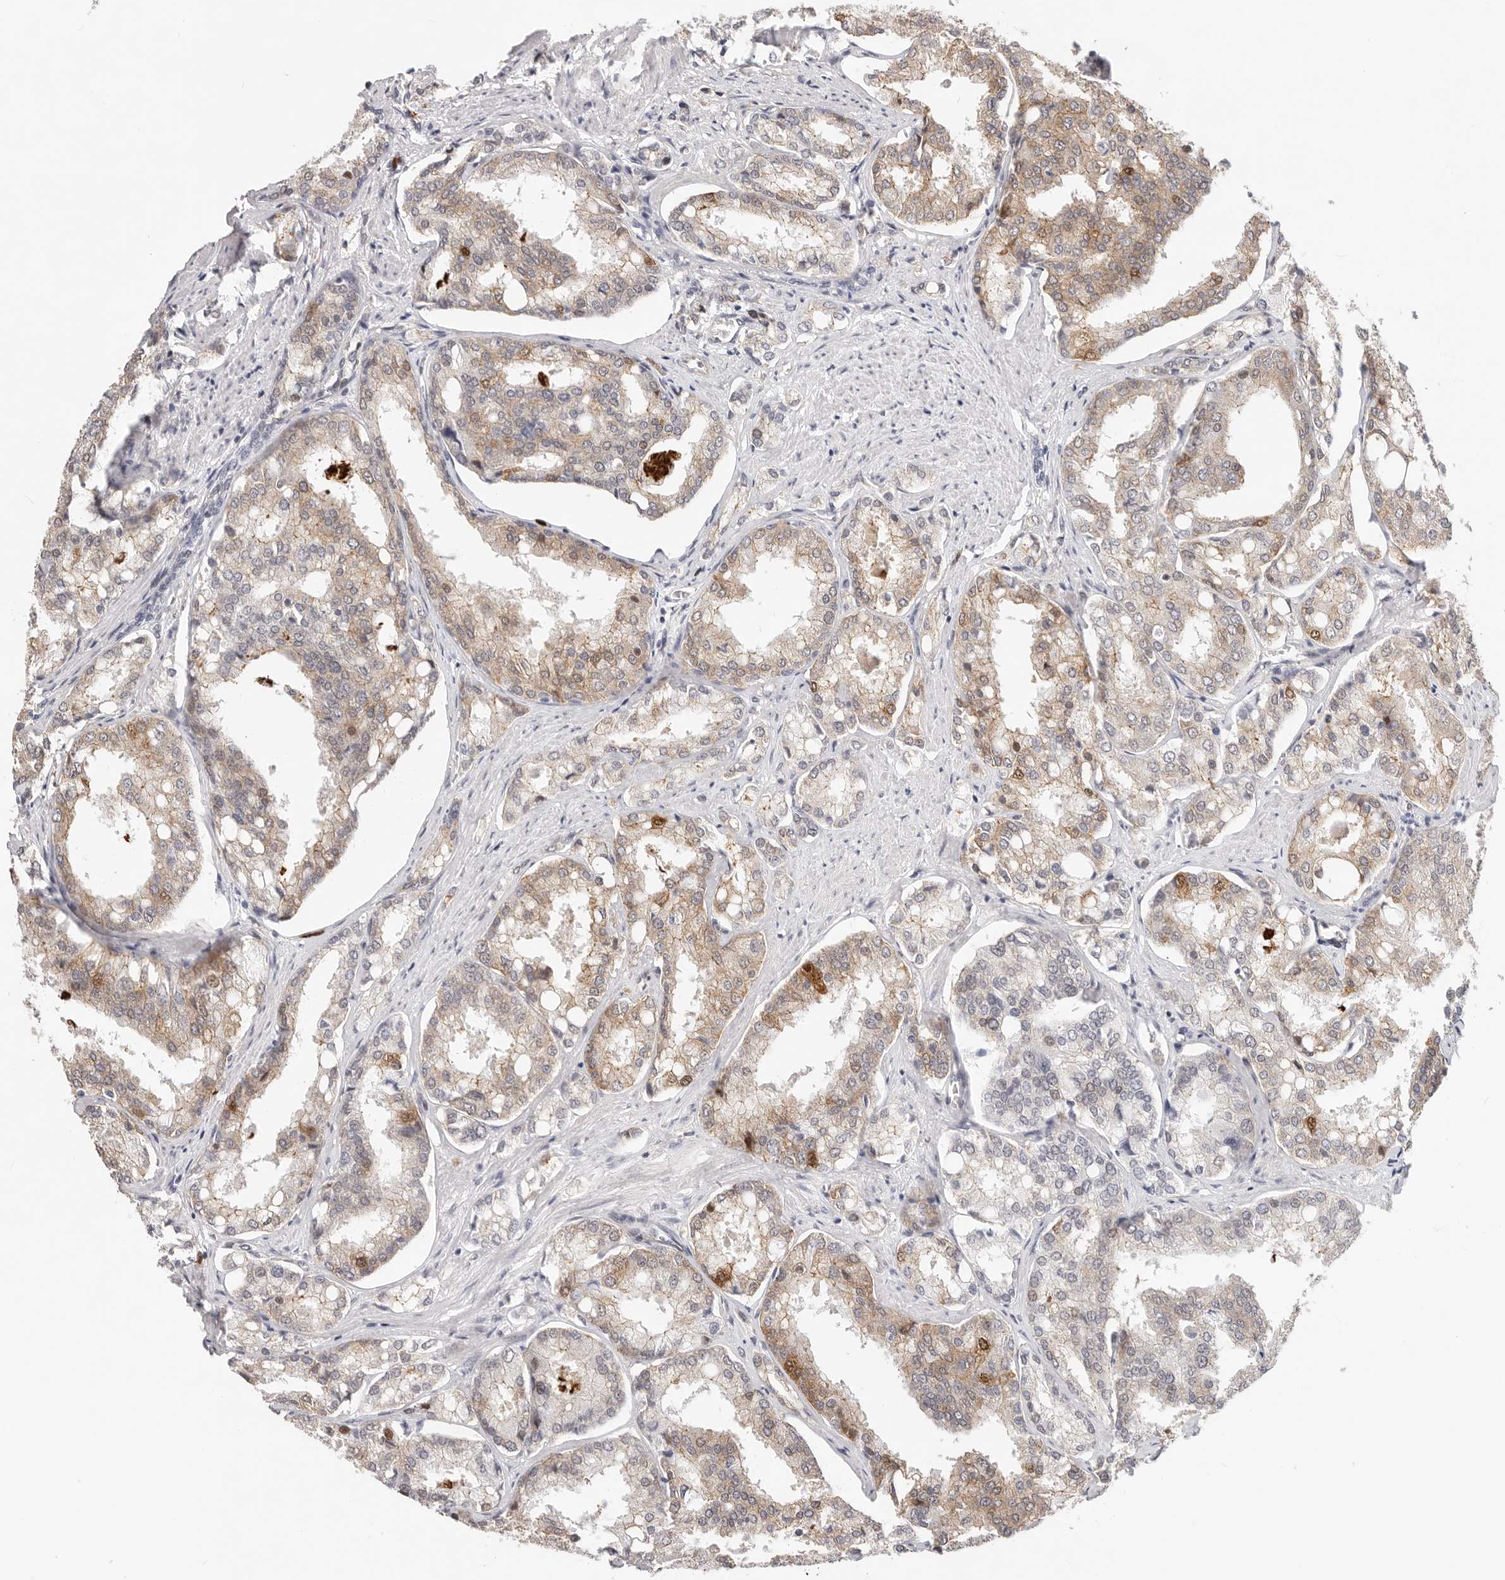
{"staining": {"intensity": "weak", "quantity": ">75%", "location": "cytoplasmic/membranous"}, "tissue": "prostate cancer", "cell_type": "Tumor cells", "image_type": "cancer", "snomed": [{"axis": "morphology", "description": "Adenocarcinoma, High grade"}, {"axis": "topography", "description": "Prostate"}], "caption": "Immunohistochemistry of prostate cancer (adenocarcinoma (high-grade)) shows low levels of weak cytoplasmic/membranous positivity in about >75% of tumor cells. The protein is stained brown, and the nuclei are stained in blue (DAB (3,3'-diaminobenzidine) IHC with brightfield microscopy, high magnification).", "gene": "AFDN", "patient": {"sex": "male", "age": 50}}